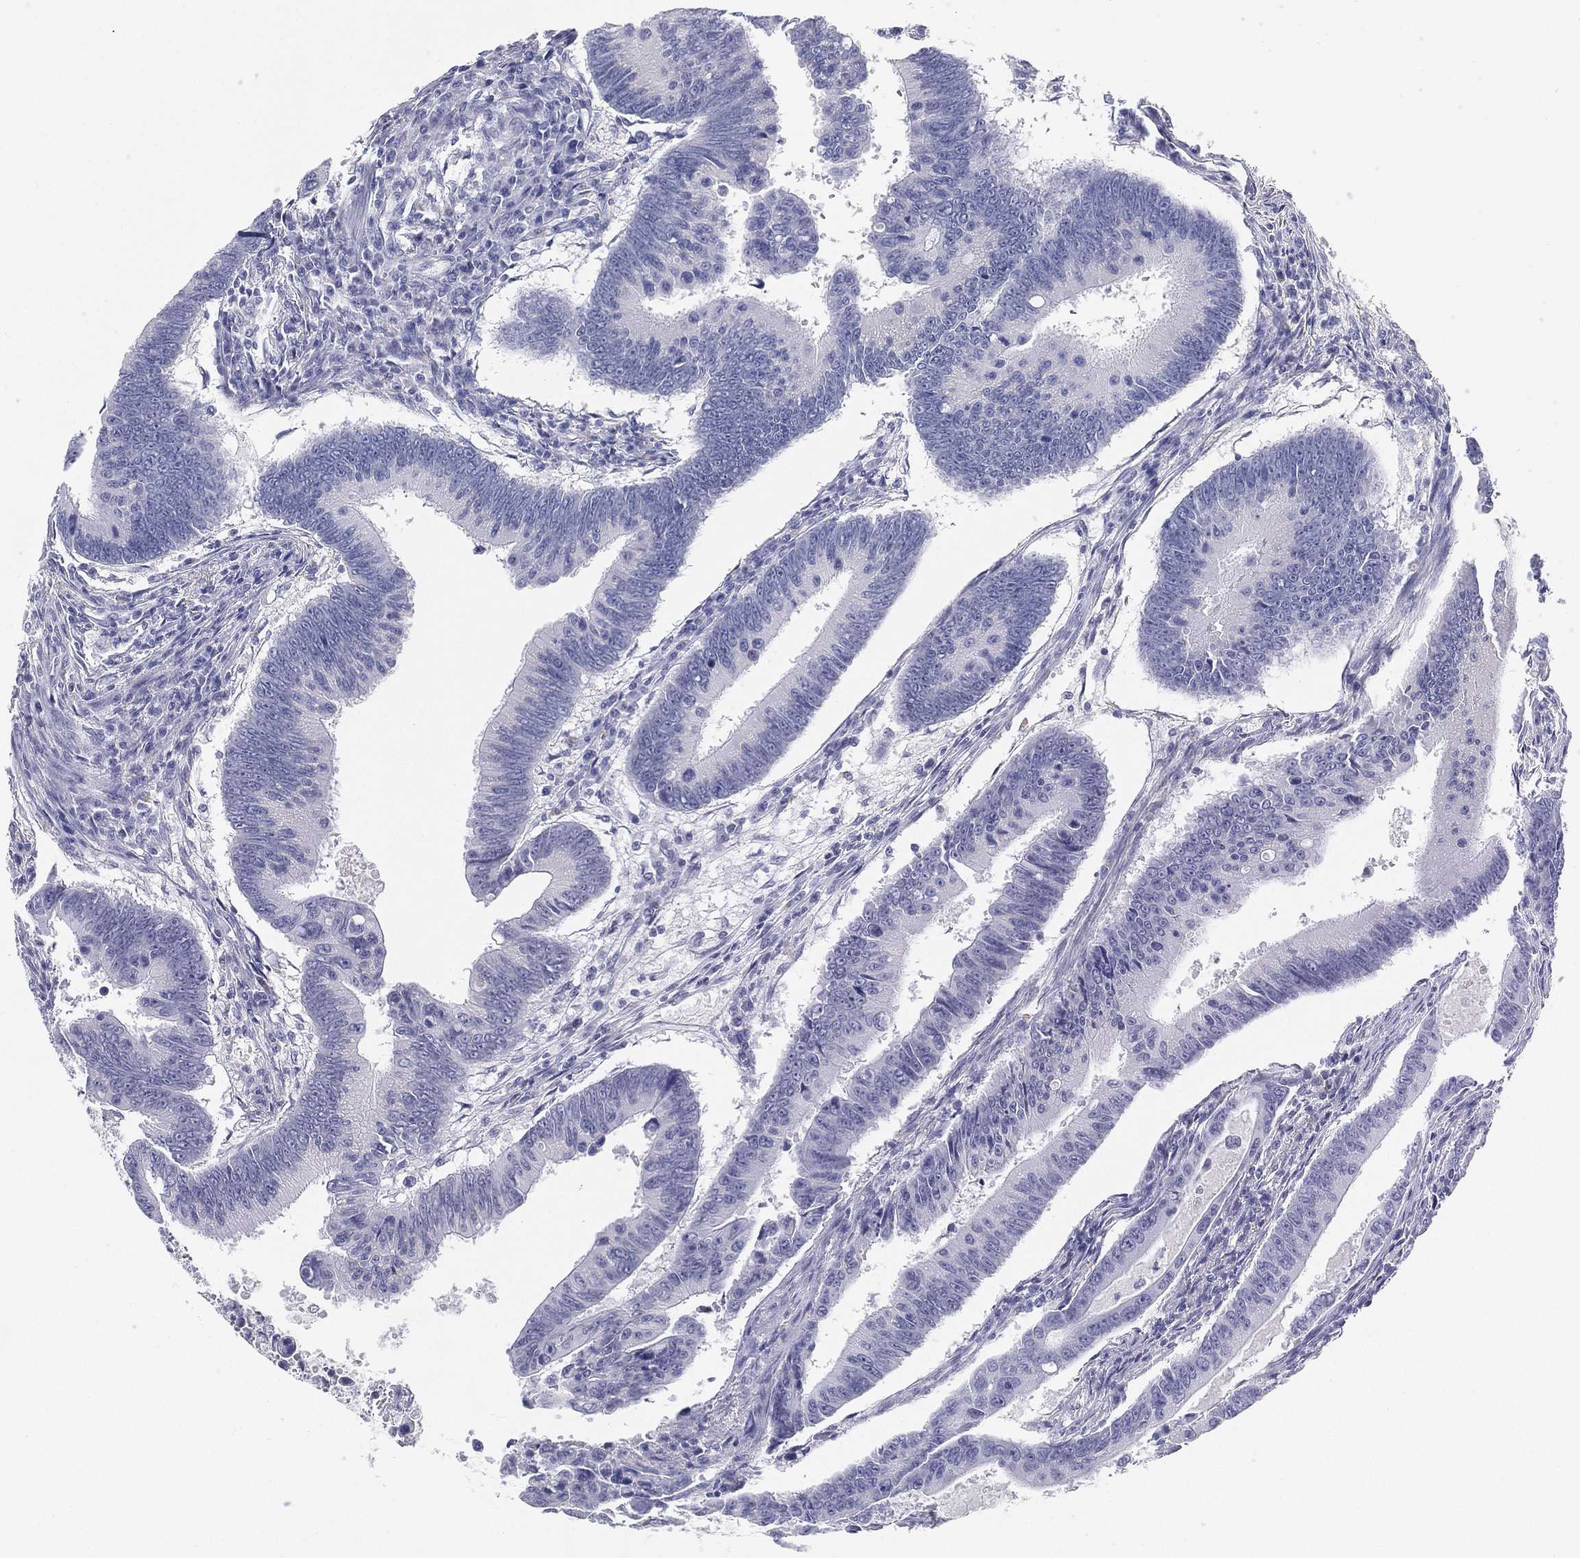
{"staining": {"intensity": "negative", "quantity": "none", "location": "none"}, "tissue": "colorectal cancer", "cell_type": "Tumor cells", "image_type": "cancer", "snomed": [{"axis": "morphology", "description": "Adenocarcinoma, NOS"}, {"axis": "topography", "description": "Colon"}], "caption": "An IHC photomicrograph of adenocarcinoma (colorectal) is shown. There is no staining in tumor cells of adenocarcinoma (colorectal).", "gene": "GPR61", "patient": {"sex": "female", "age": 87}}